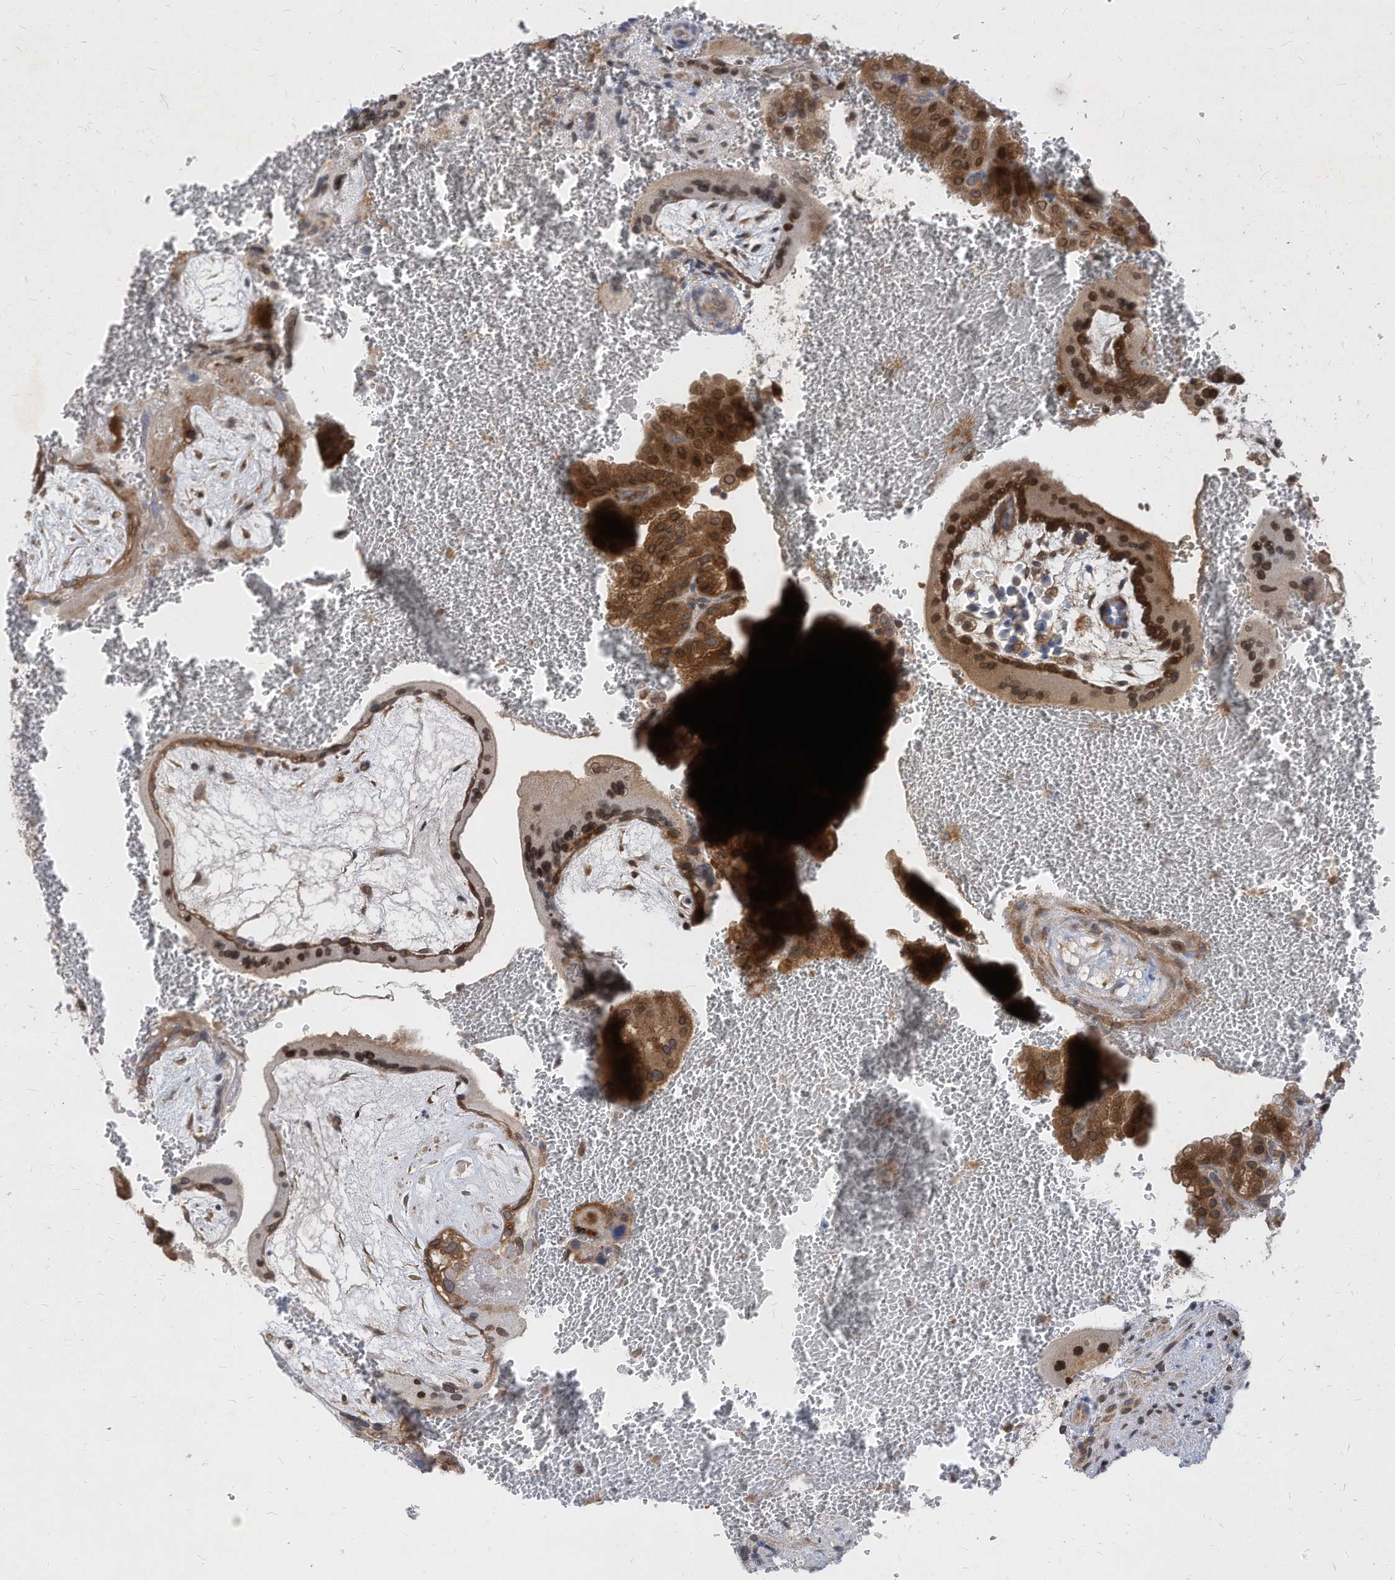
{"staining": {"intensity": "moderate", "quantity": ">75%", "location": "cytoplasmic/membranous,nuclear"}, "tissue": "placenta", "cell_type": "Decidual cells", "image_type": "normal", "snomed": [{"axis": "morphology", "description": "Normal tissue, NOS"}, {"axis": "topography", "description": "Placenta"}], "caption": "Moderate cytoplasmic/membranous,nuclear staining is seen in about >75% of decidual cells in unremarkable placenta. Nuclei are stained in blue.", "gene": "KPNB1", "patient": {"sex": "female", "age": 35}}